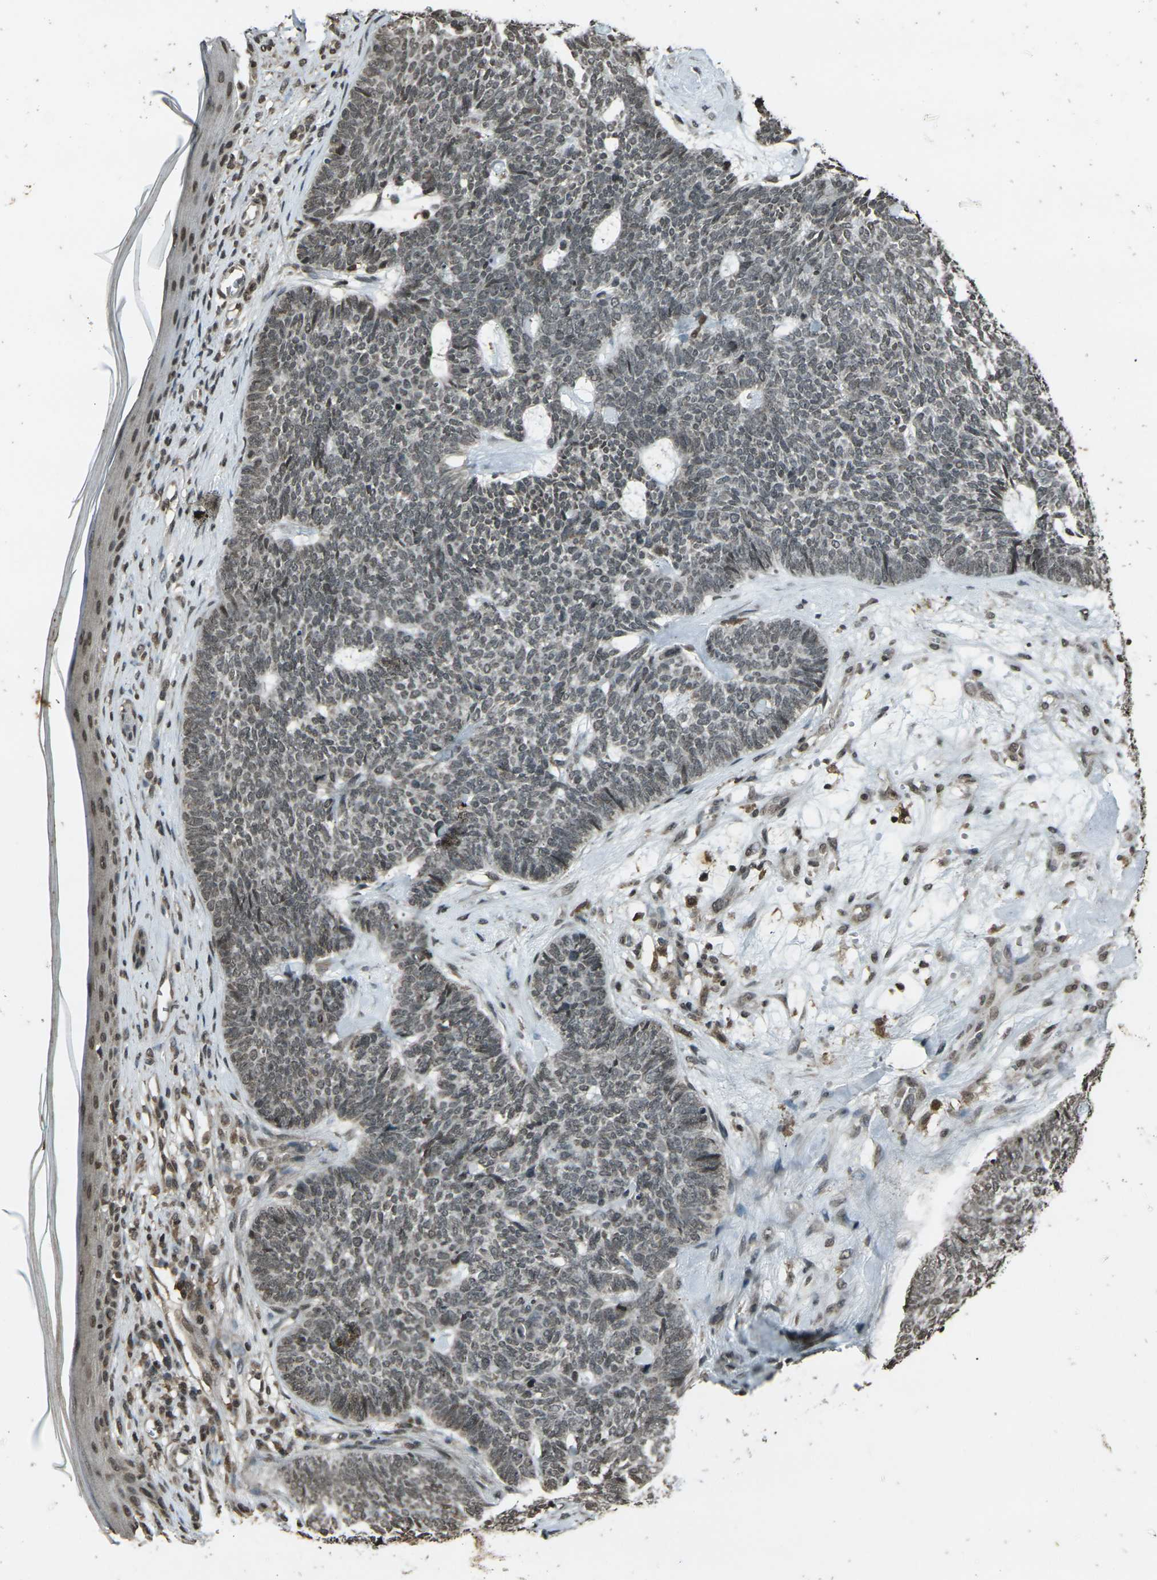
{"staining": {"intensity": "weak", "quantity": ">75%", "location": "nuclear"}, "tissue": "skin cancer", "cell_type": "Tumor cells", "image_type": "cancer", "snomed": [{"axis": "morphology", "description": "Basal cell carcinoma"}, {"axis": "topography", "description": "Skin"}], "caption": "Human skin basal cell carcinoma stained with a brown dye reveals weak nuclear positive positivity in approximately >75% of tumor cells.", "gene": "PRPF8", "patient": {"sex": "female", "age": 84}}